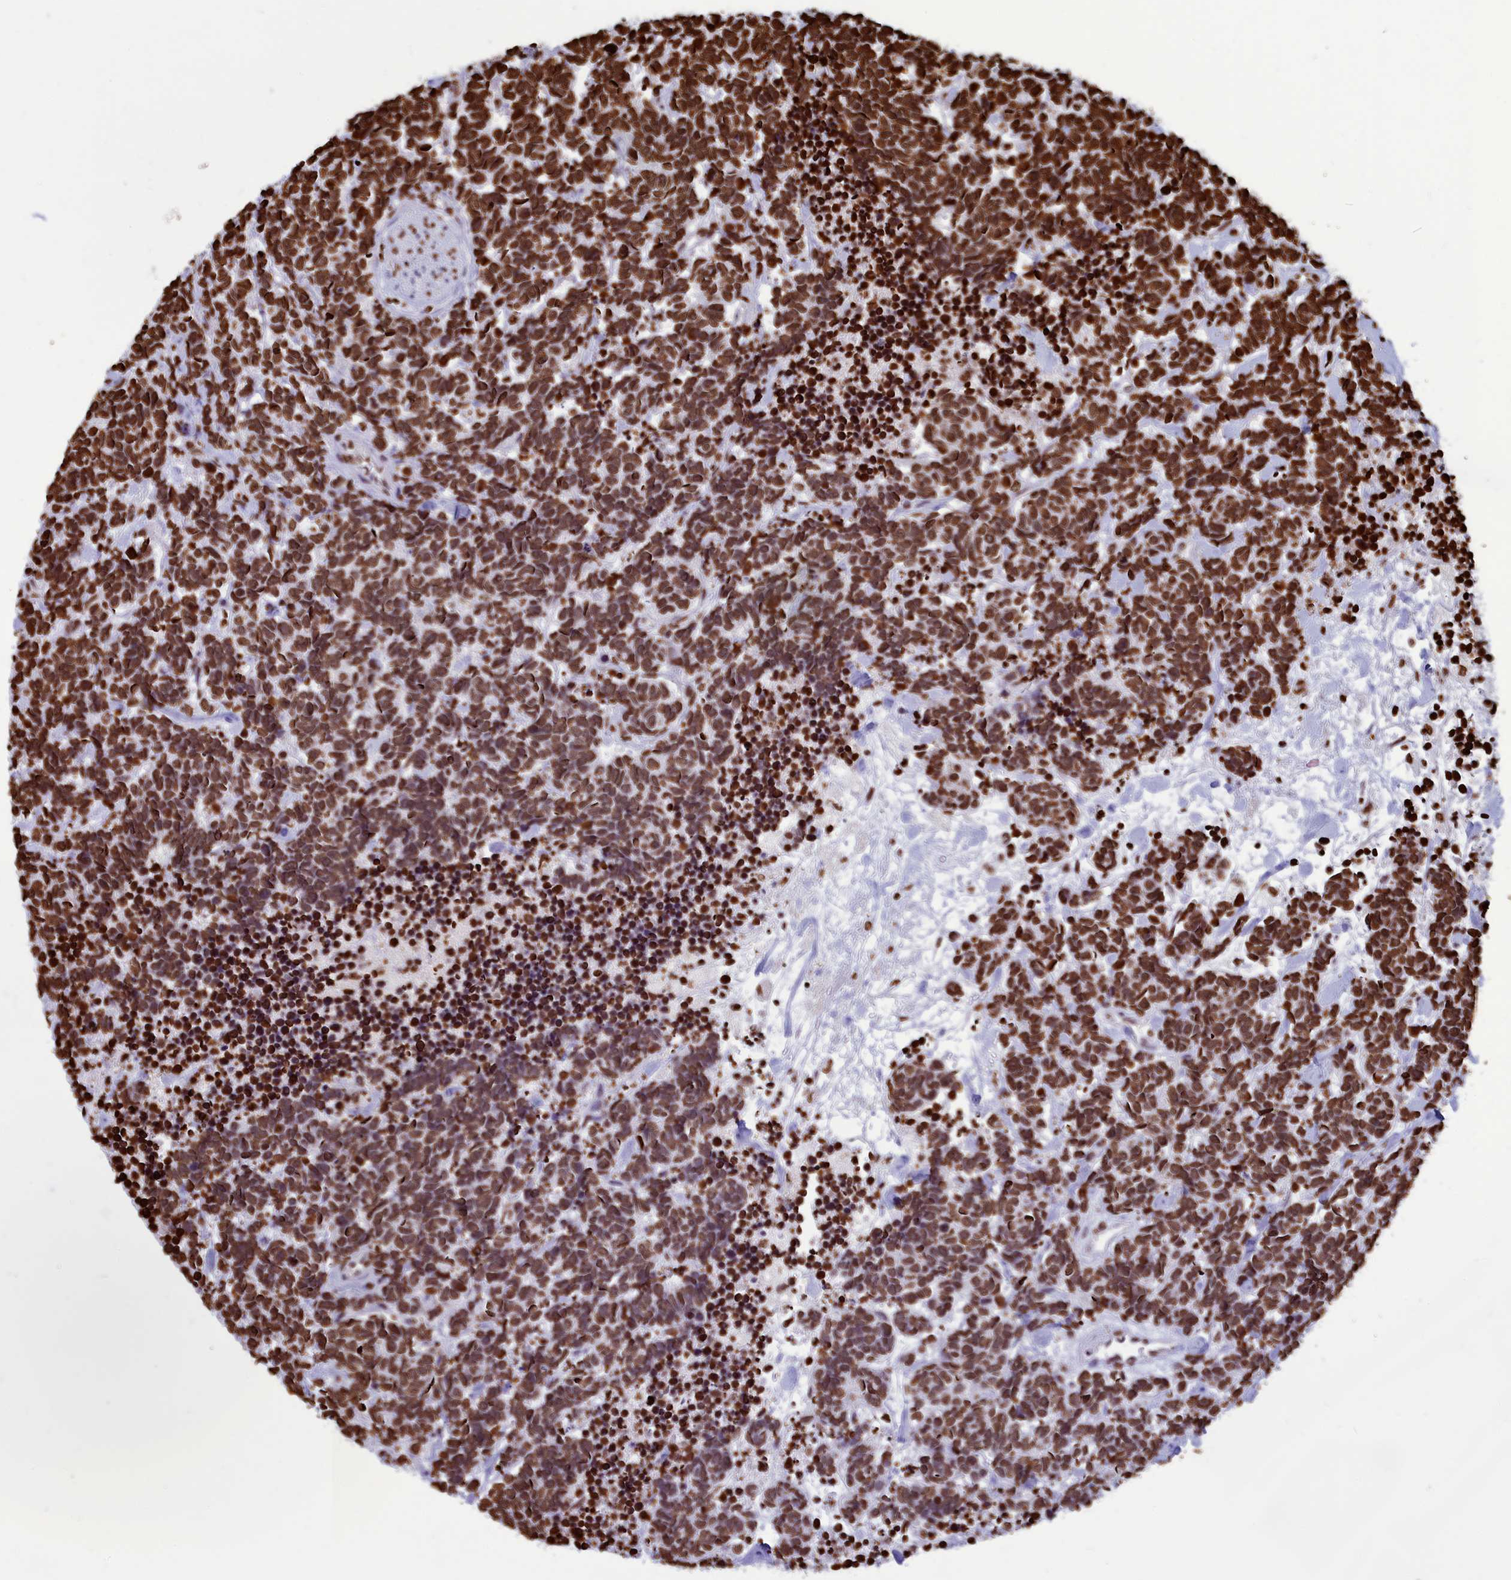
{"staining": {"intensity": "strong", "quantity": ">75%", "location": "nuclear"}, "tissue": "carcinoid", "cell_type": "Tumor cells", "image_type": "cancer", "snomed": [{"axis": "morphology", "description": "Carcinoma, NOS"}, {"axis": "morphology", "description": "Carcinoid, malignant, NOS"}, {"axis": "topography", "description": "Prostate"}], "caption": "This image reveals immunohistochemistry staining of carcinoma, with high strong nuclear positivity in approximately >75% of tumor cells.", "gene": "AKAP17A", "patient": {"sex": "male", "age": 57}}